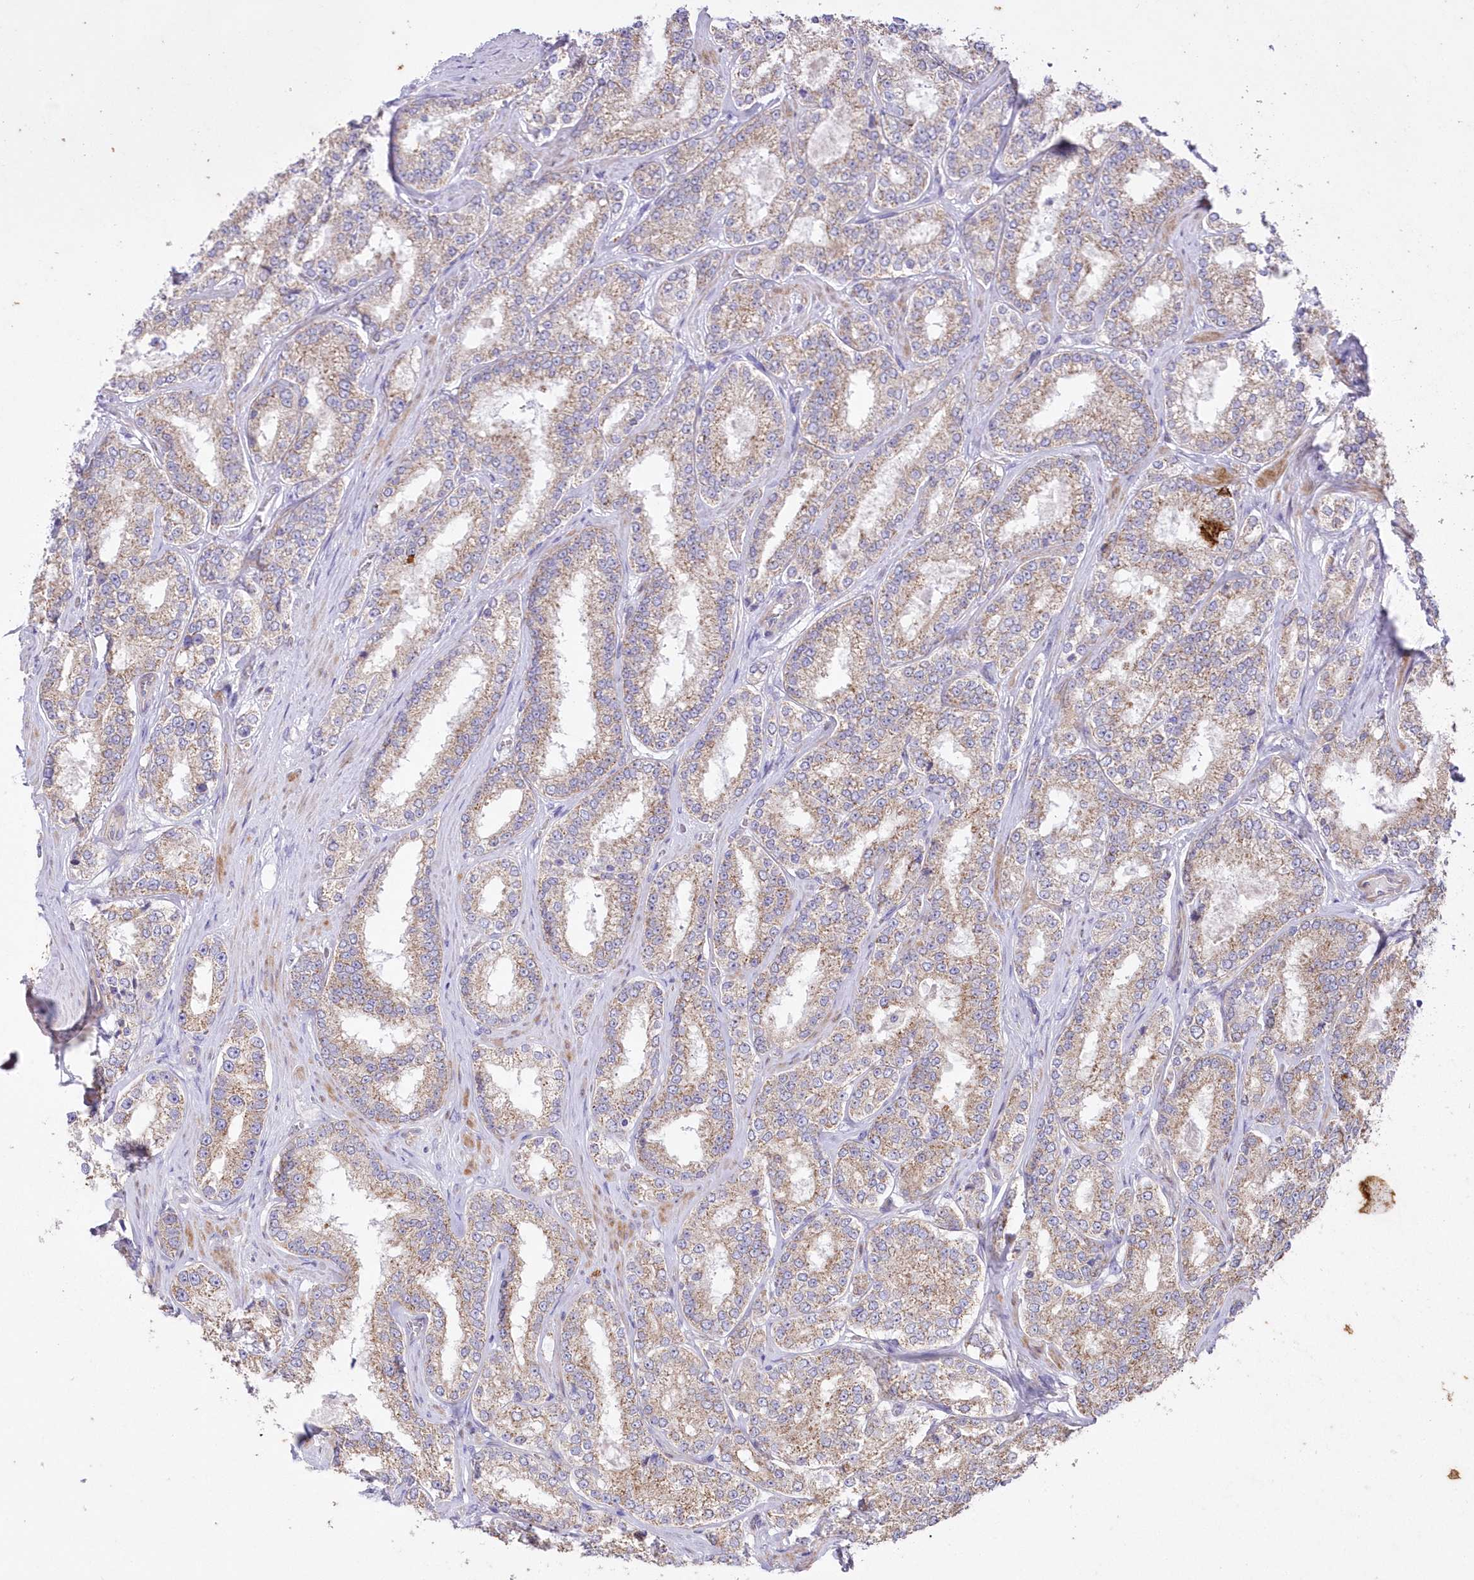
{"staining": {"intensity": "weak", "quantity": ">75%", "location": "cytoplasmic/membranous"}, "tissue": "prostate cancer", "cell_type": "Tumor cells", "image_type": "cancer", "snomed": [{"axis": "morphology", "description": "Normal tissue, NOS"}, {"axis": "morphology", "description": "Adenocarcinoma, High grade"}, {"axis": "topography", "description": "Prostate"}], "caption": "Immunohistochemistry (IHC) of human adenocarcinoma (high-grade) (prostate) demonstrates low levels of weak cytoplasmic/membranous staining in approximately >75% of tumor cells.", "gene": "ITSN2", "patient": {"sex": "male", "age": 83}}